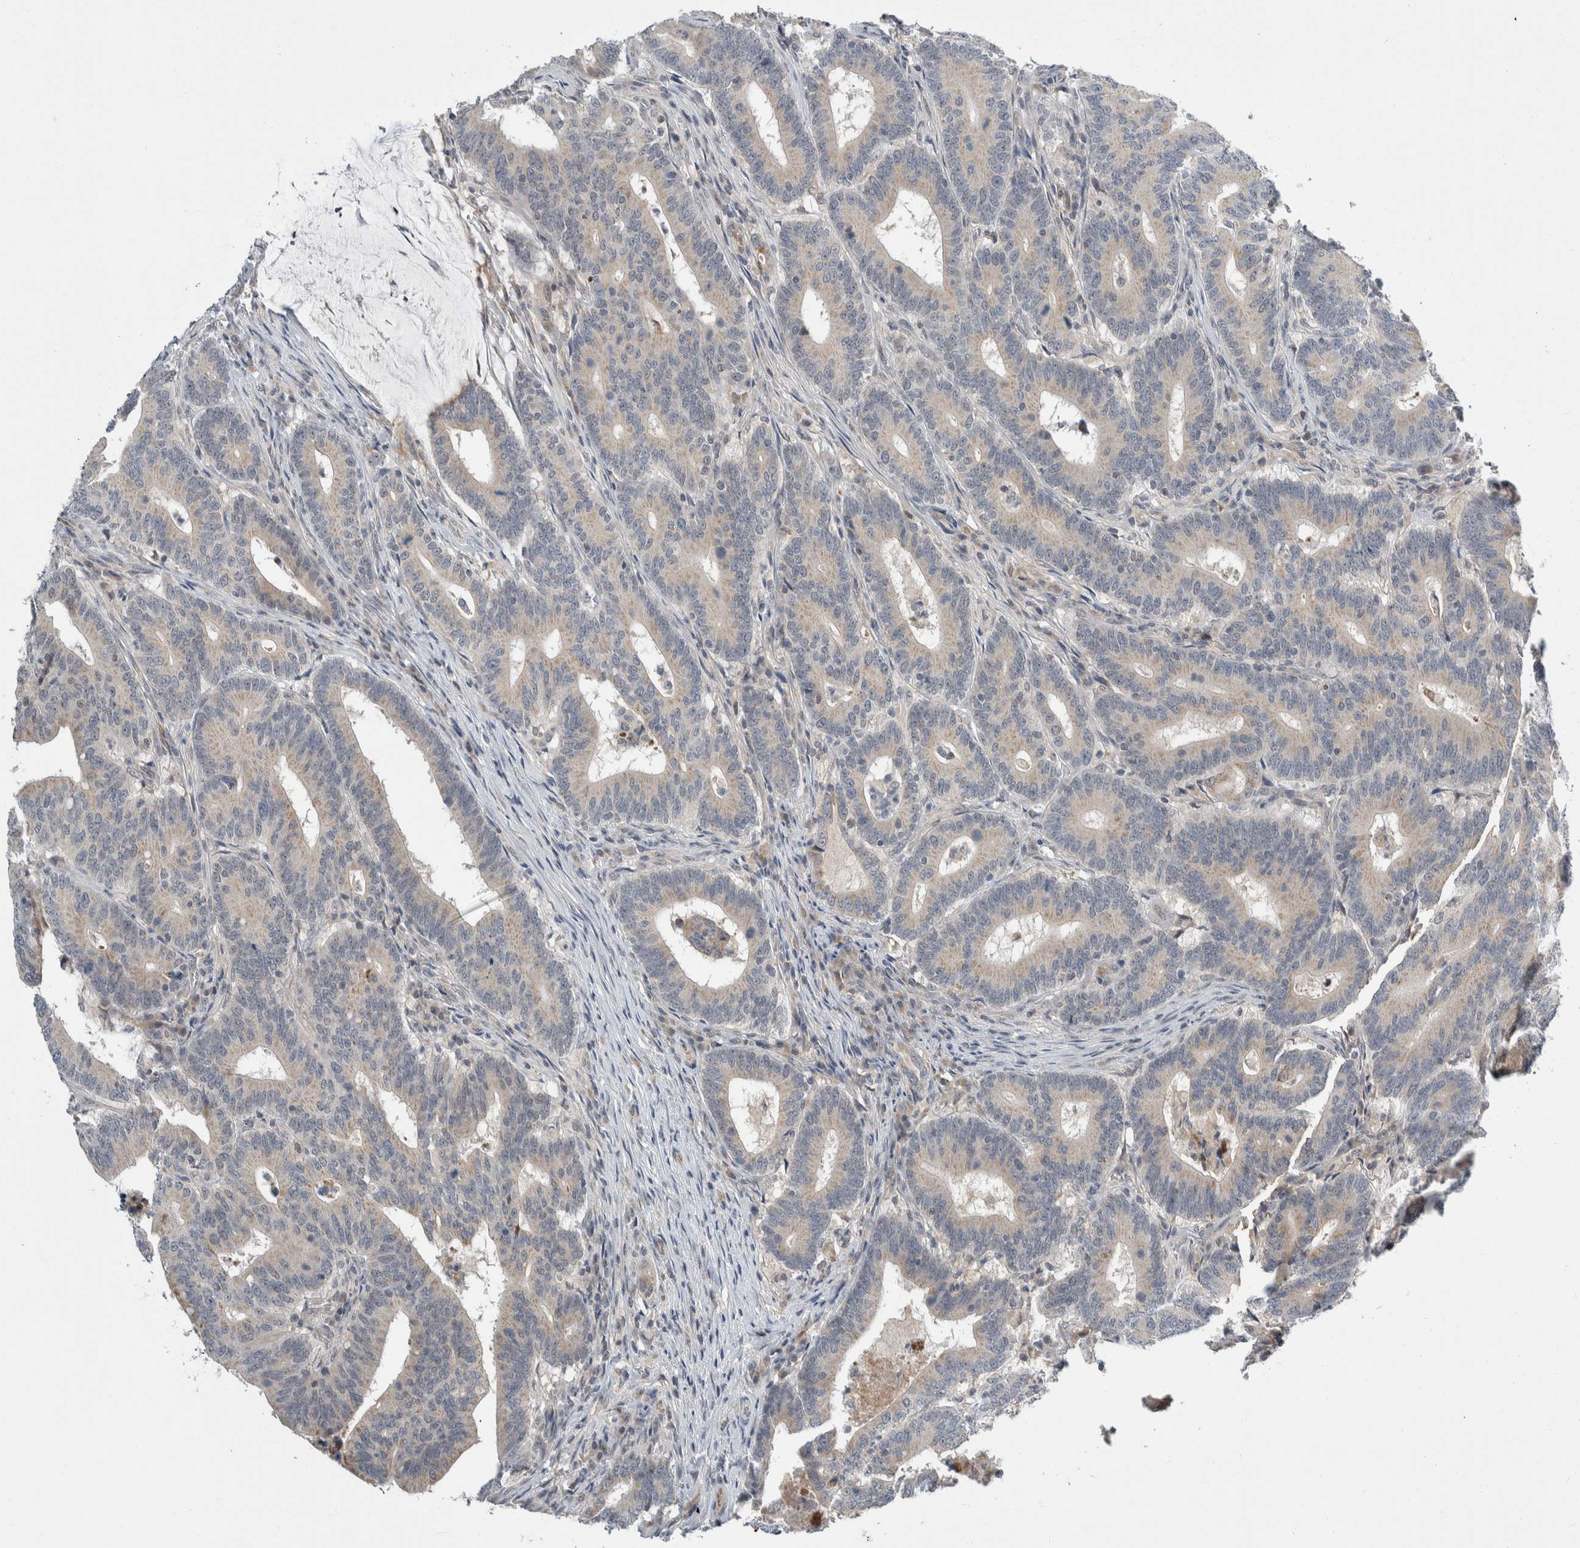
{"staining": {"intensity": "weak", "quantity": "<25%", "location": "cytoplasmic/membranous"}, "tissue": "colorectal cancer", "cell_type": "Tumor cells", "image_type": "cancer", "snomed": [{"axis": "morphology", "description": "Adenocarcinoma, NOS"}, {"axis": "topography", "description": "Colon"}], "caption": "Tumor cells show no significant protein positivity in adenocarcinoma (colorectal). The staining is performed using DAB brown chromogen with nuclei counter-stained in using hematoxylin.", "gene": "SHPK", "patient": {"sex": "female", "age": 66}}